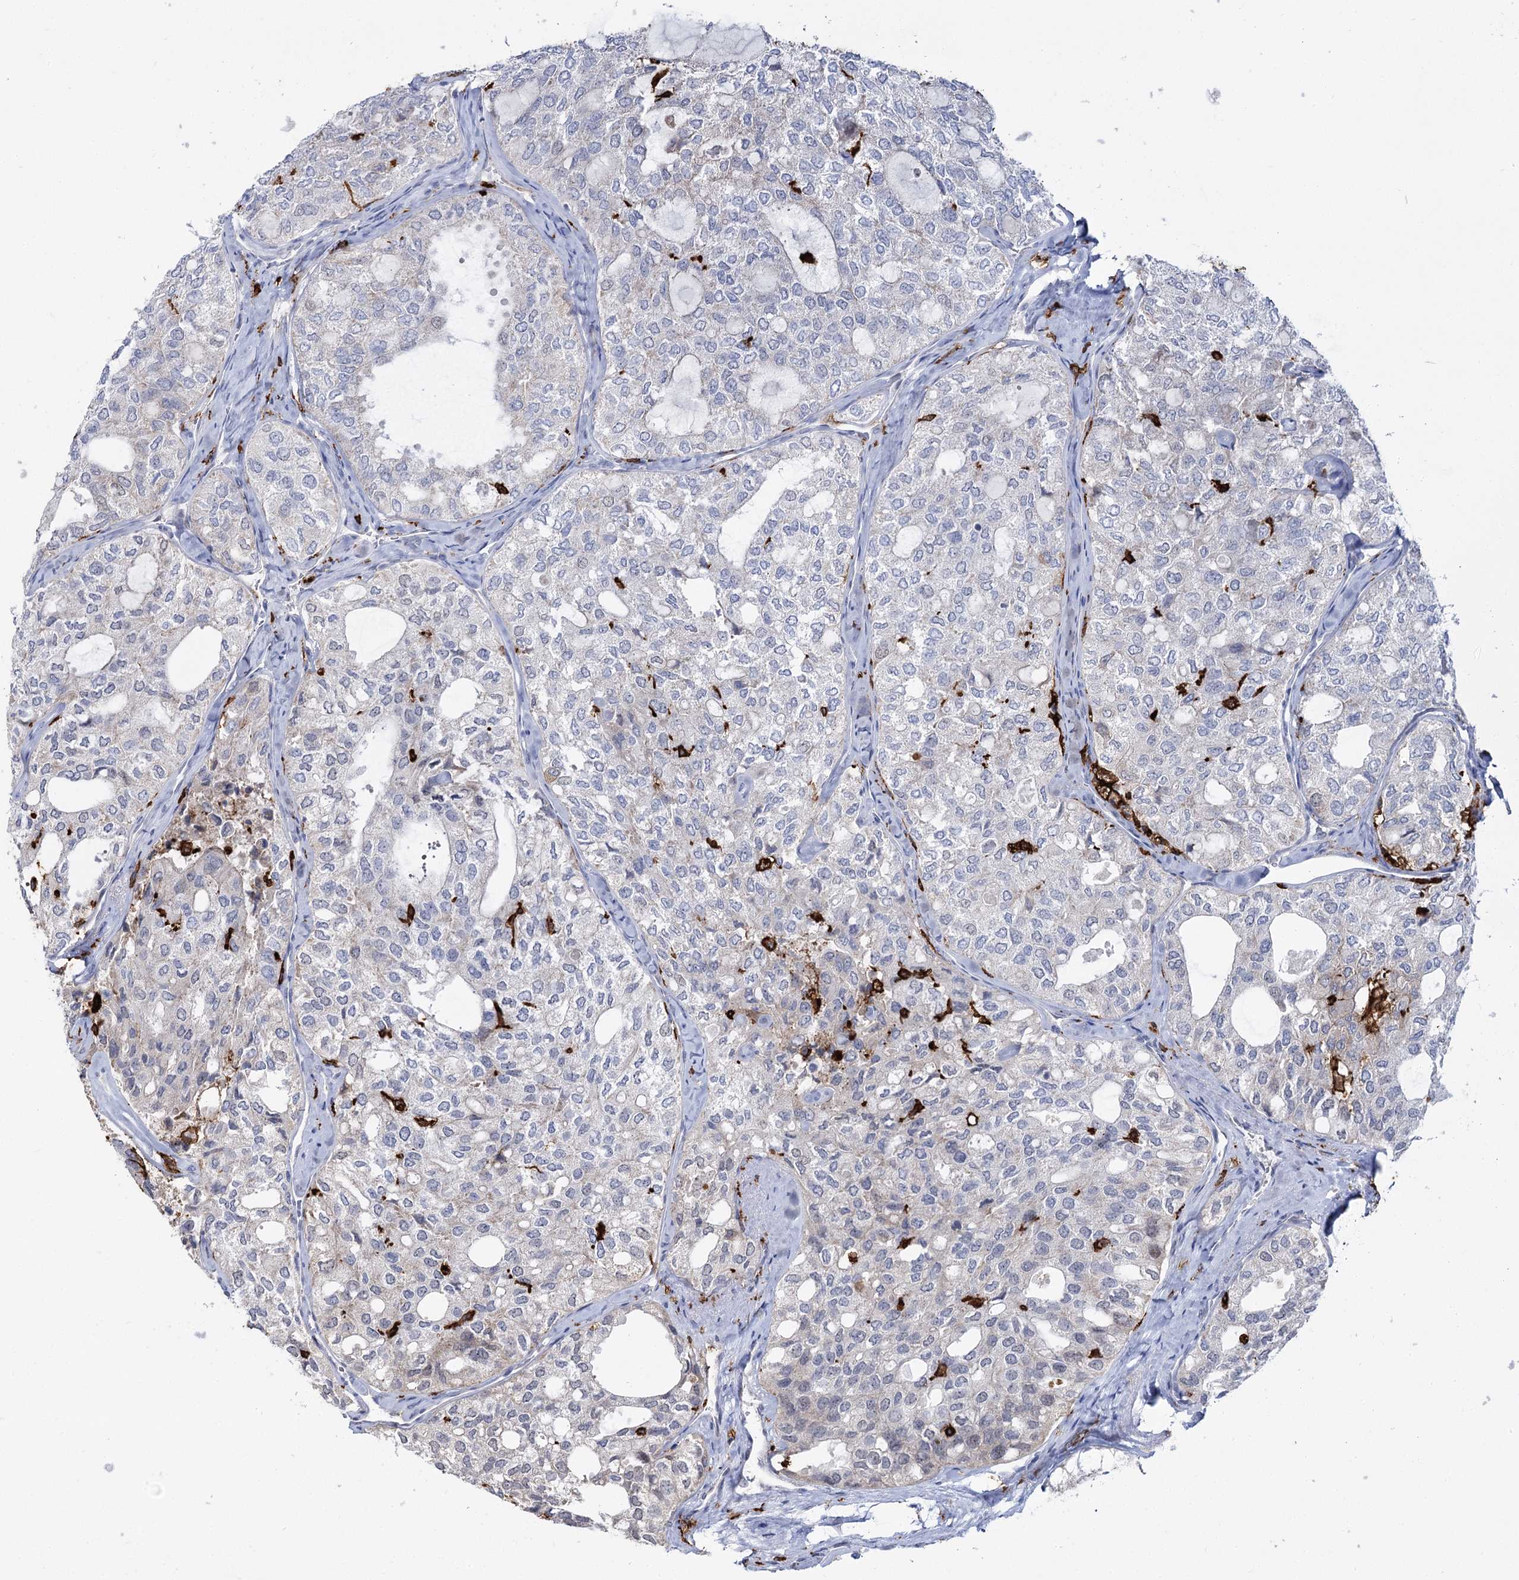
{"staining": {"intensity": "strong", "quantity": "<25%", "location": "cytoplasmic/membranous"}, "tissue": "thyroid cancer", "cell_type": "Tumor cells", "image_type": "cancer", "snomed": [{"axis": "morphology", "description": "Follicular adenoma carcinoma, NOS"}, {"axis": "topography", "description": "Thyroid gland"}], "caption": "Strong cytoplasmic/membranous positivity is seen in approximately <25% of tumor cells in thyroid follicular adenoma carcinoma.", "gene": "PIWIL4", "patient": {"sex": "male", "age": 75}}